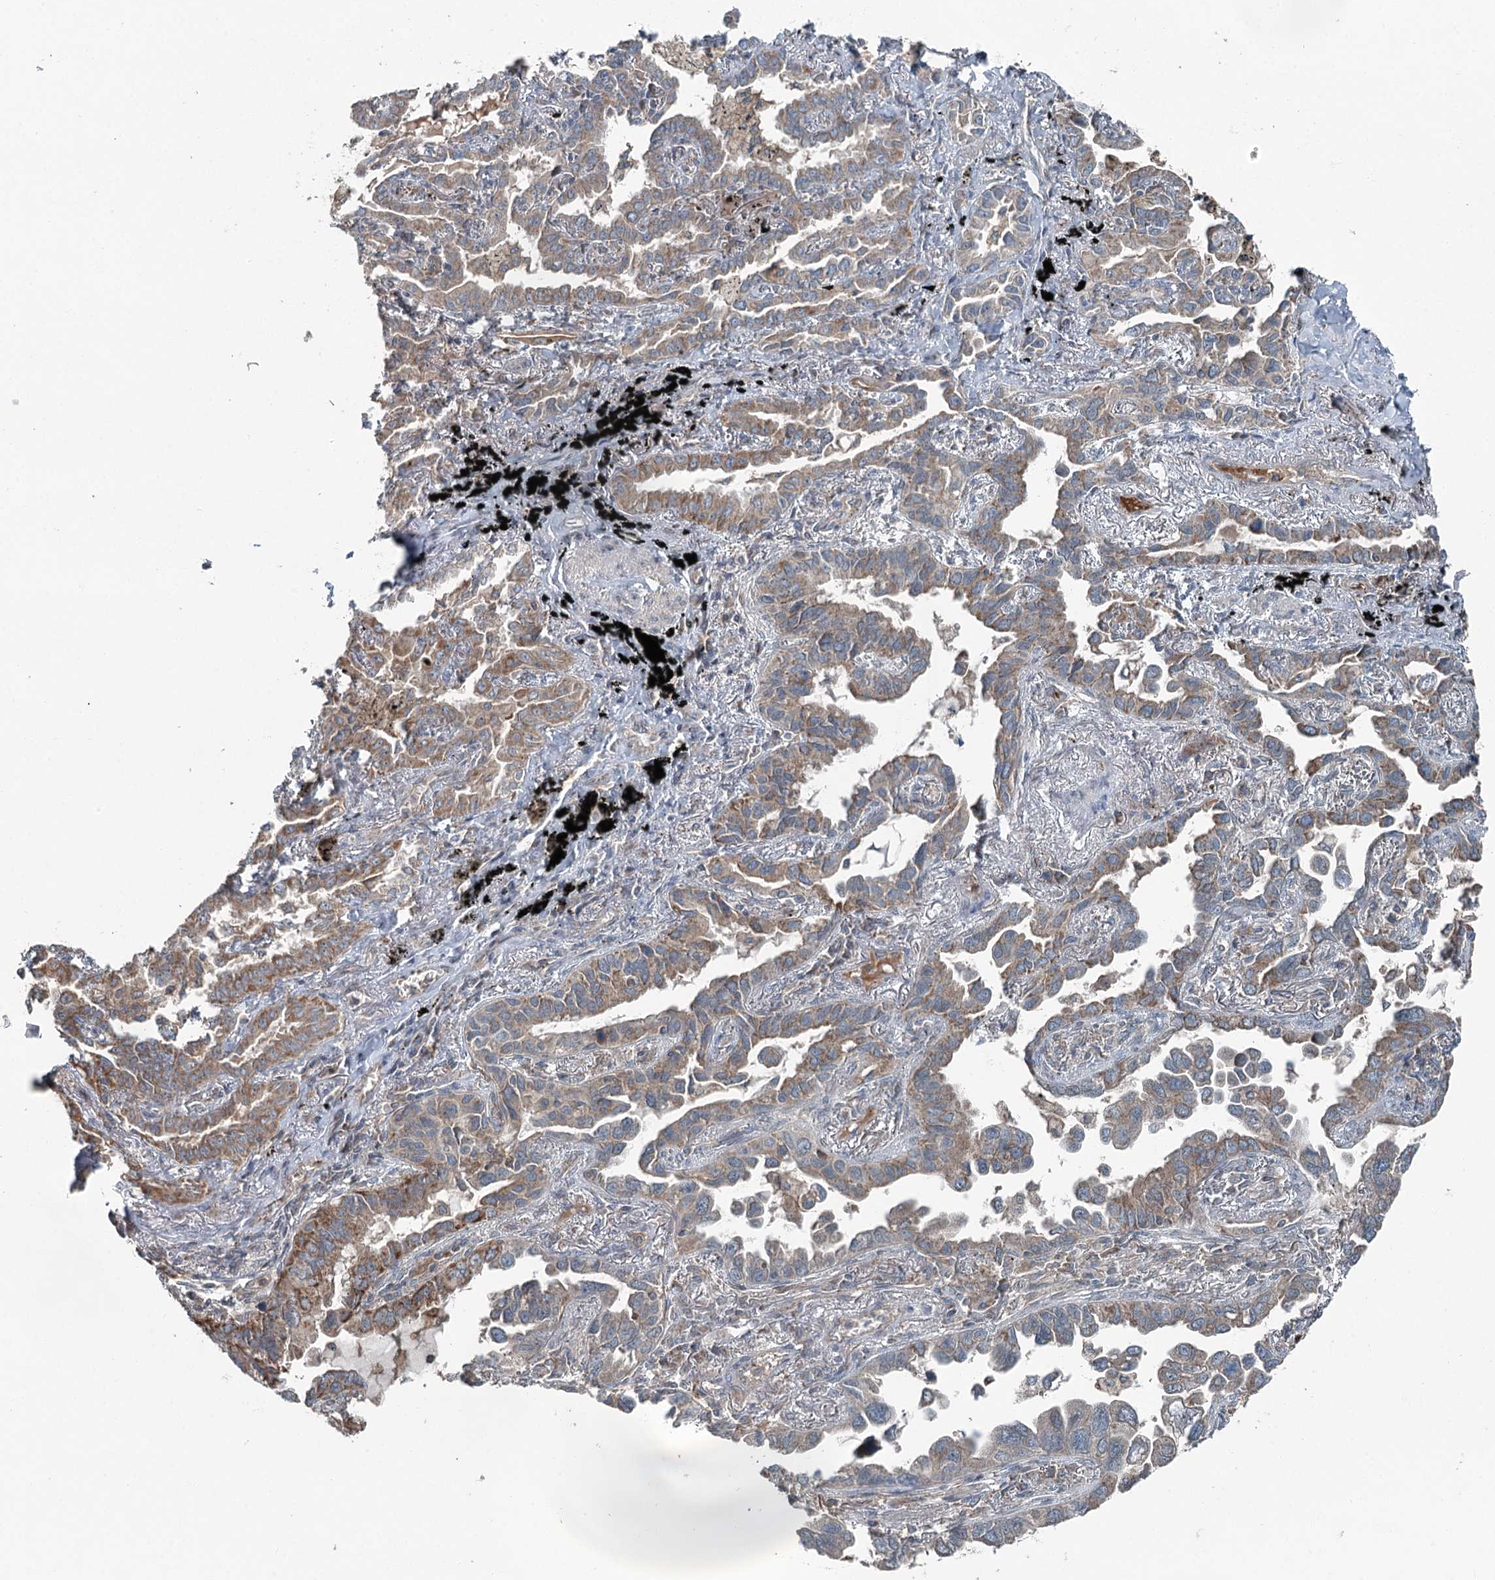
{"staining": {"intensity": "moderate", "quantity": "25%-75%", "location": "cytoplasmic/membranous"}, "tissue": "lung cancer", "cell_type": "Tumor cells", "image_type": "cancer", "snomed": [{"axis": "morphology", "description": "Adenocarcinoma, NOS"}, {"axis": "topography", "description": "Lung"}], "caption": "A high-resolution photomicrograph shows immunohistochemistry staining of adenocarcinoma (lung), which demonstrates moderate cytoplasmic/membranous positivity in about 25%-75% of tumor cells.", "gene": "SKIC3", "patient": {"sex": "male", "age": 67}}